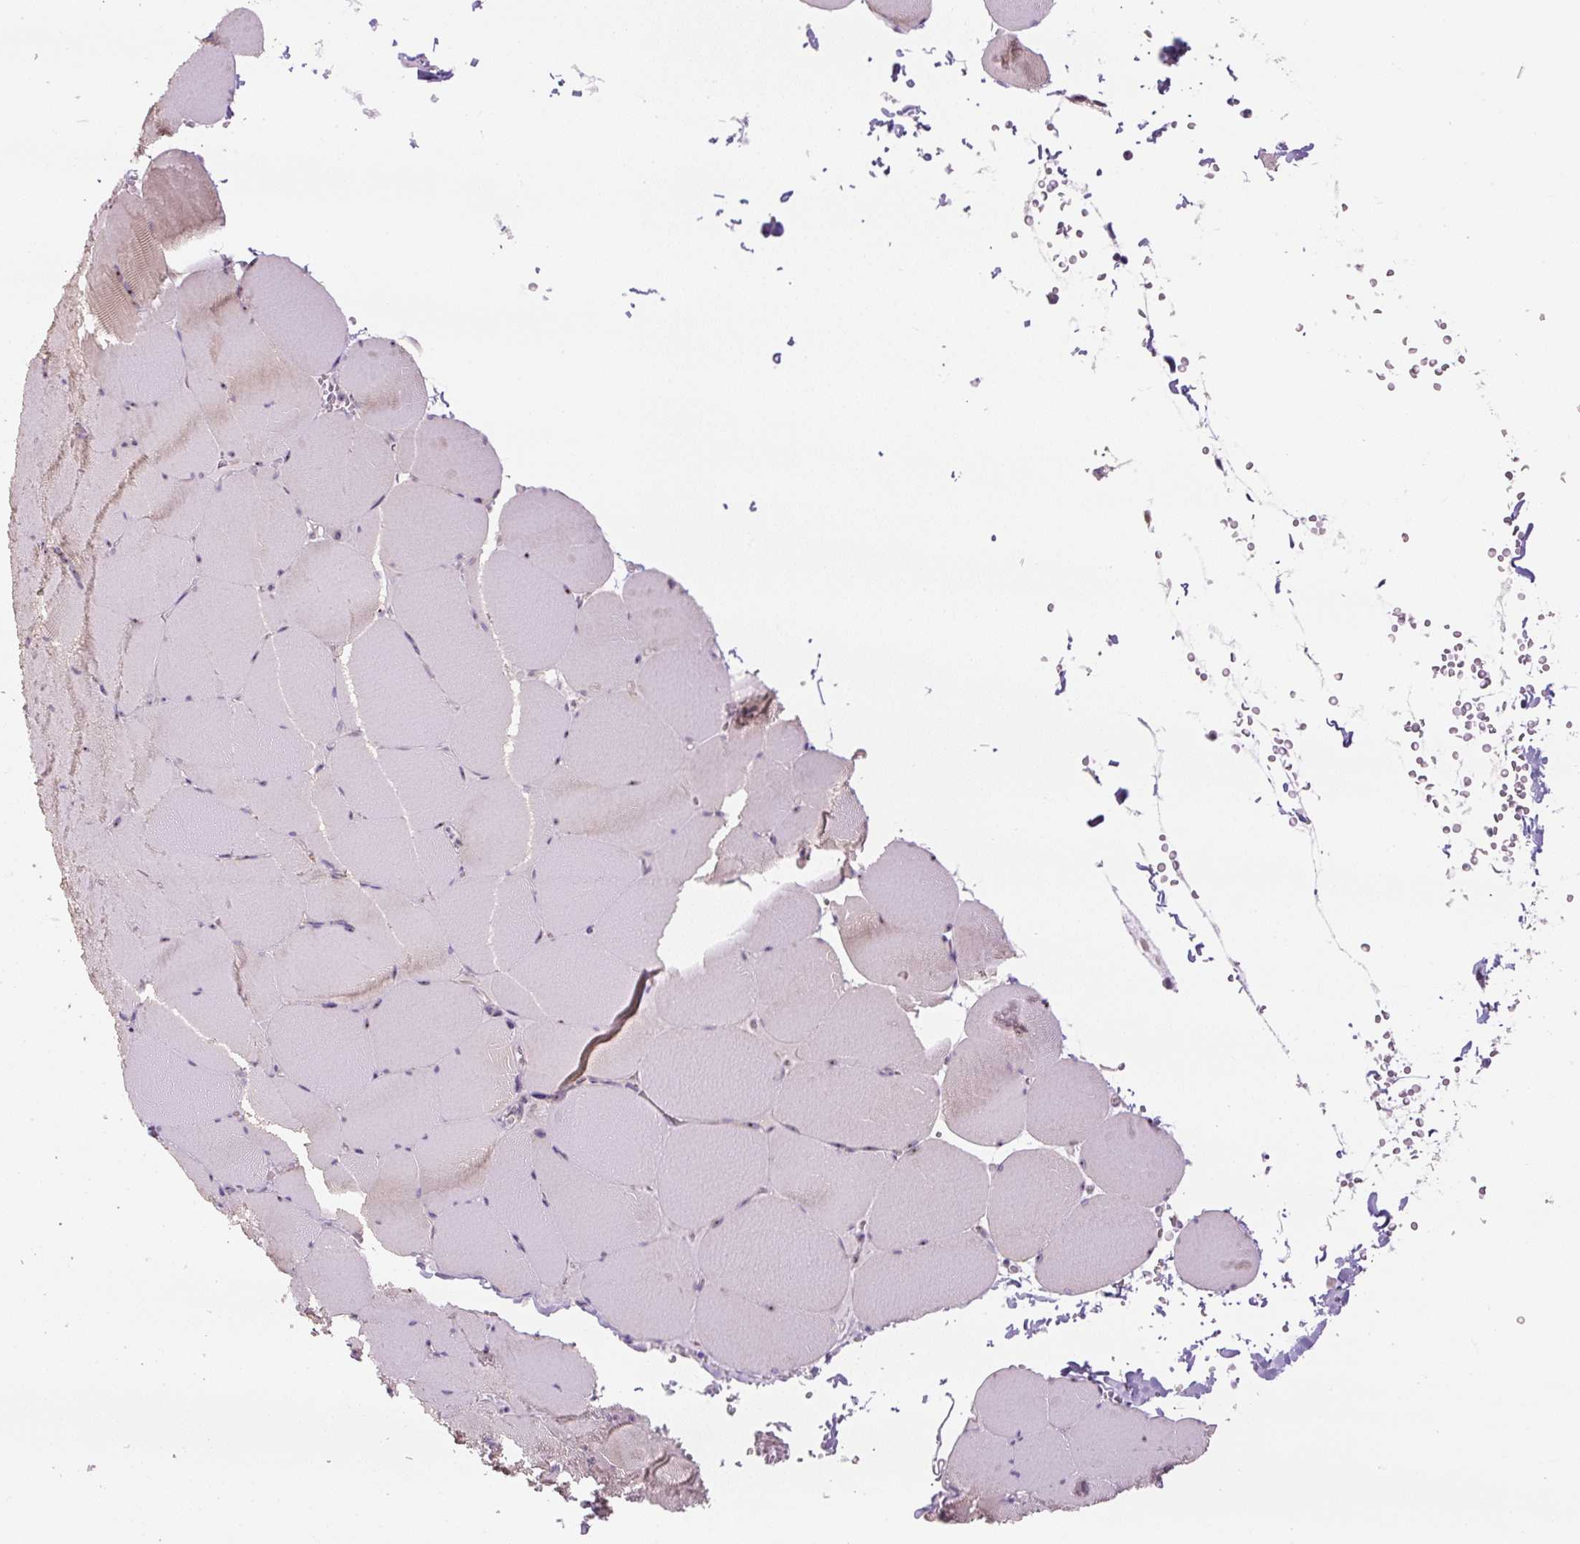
{"staining": {"intensity": "negative", "quantity": "none", "location": "none"}, "tissue": "skeletal muscle", "cell_type": "Myocytes", "image_type": "normal", "snomed": [{"axis": "morphology", "description": "Normal tissue, NOS"}, {"axis": "topography", "description": "Skeletal muscle"}, {"axis": "topography", "description": "Head-Neck"}], "caption": "IHC micrograph of benign skeletal muscle: skeletal muscle stained with DAB (3,3'-diaminobenzidine) demonstrates no significant protein positivity in myocytes.", "gene": "TMEM151B", "patient": {"sex": "male", "age": 66}}